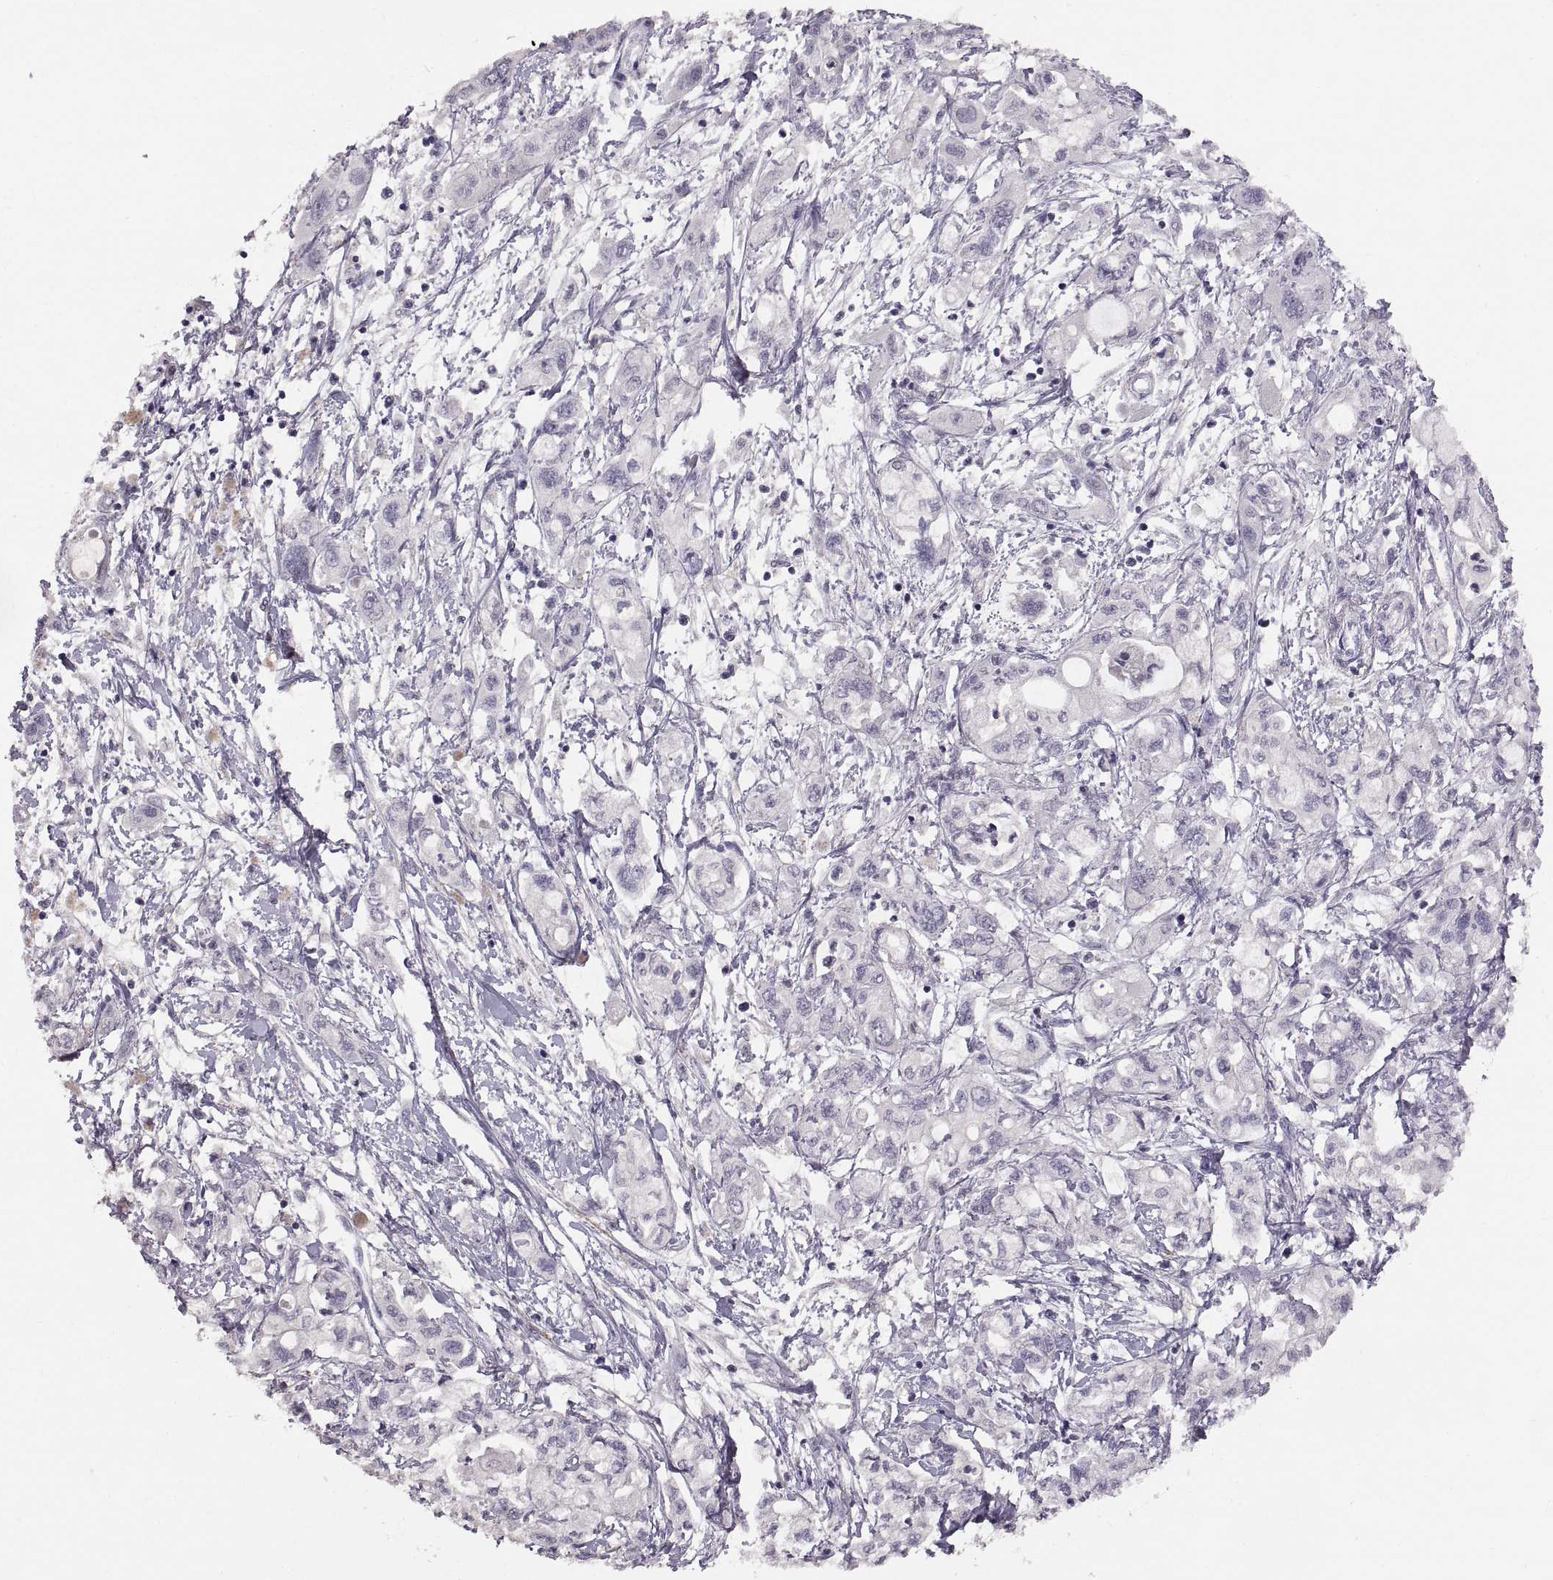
{"staining": {"intensity": "negative", "quantity": "none", "location": "none"}, "tissue": "pancreatic cancer", "cell_type": "Tumor cells", "image_type": "cancer", "snomed": [{"axis": "morphology", "description": "Adenocarcinoma, NOS"}, {"axis": "topography", "description": "Pancreas"}], "caption": "The micrograph demonstrates no staining of tumor cells in adenocarcinoma (pancreatic).", "gene": "CDH2", "patient": {"sex": "male", "age": 54}}